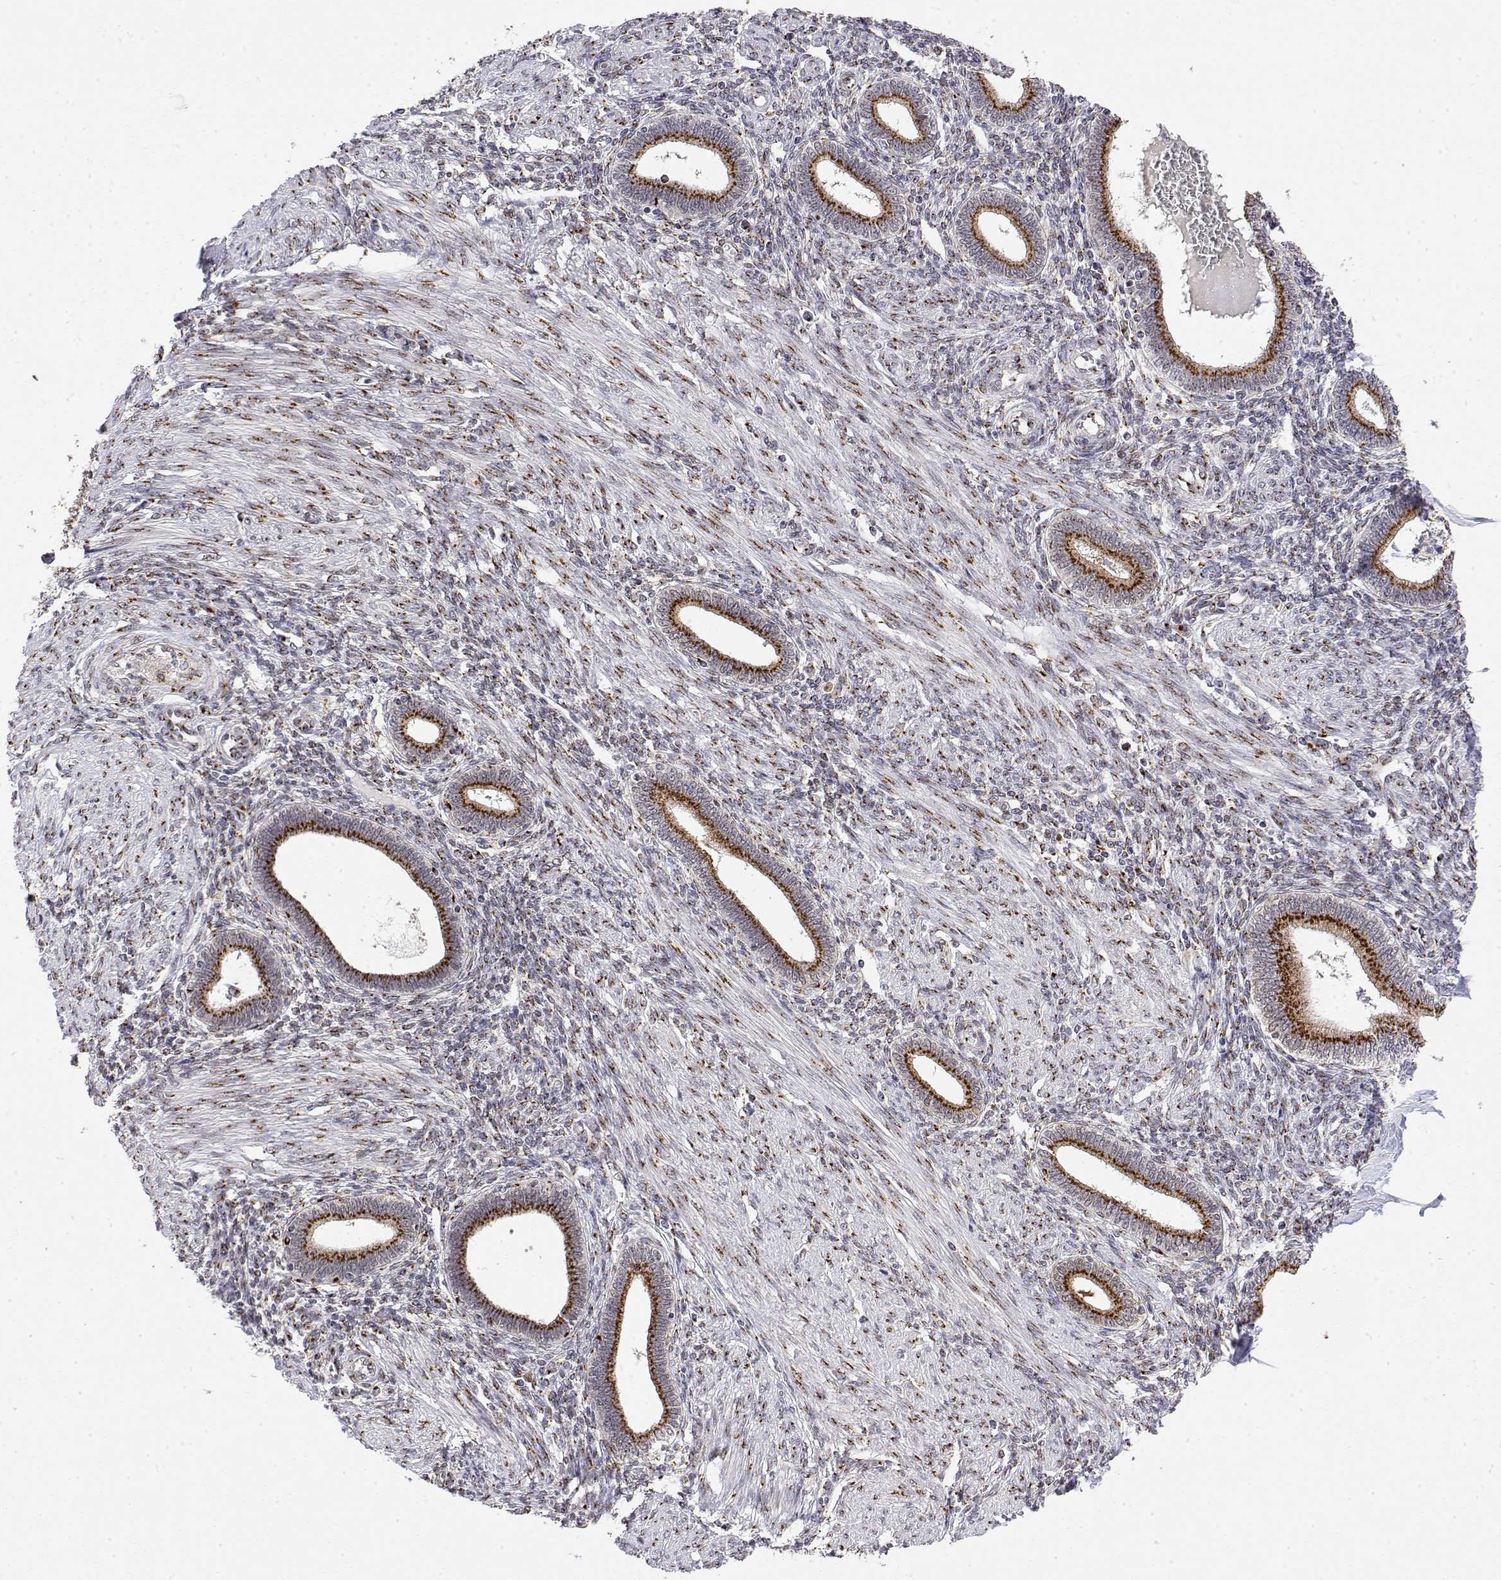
{"staining": {"intensity": "moderate", "quantity": "25%-75%", "location": "cytoplasmic/membranous"}, "tissue": "endometrium", "cell_type": "Cells in endometrial stroma", "image_type": "normal", "snomed": [{"axis": "morphology", "description": "Normal tissue, NOS"}, {"axis": "topography", "description": "Endometrium"}], "caption": "The image reveals immunohistochemical staining of unremarkable endometrium. There is moderate cytoplasmic/membranous positivity is identified in approximately 25%-75% of cells in endometrial stroma. Nuclei are stained in blue.", "gene": "YIPF3", "patient": {"sex": "female", "age": 42}}